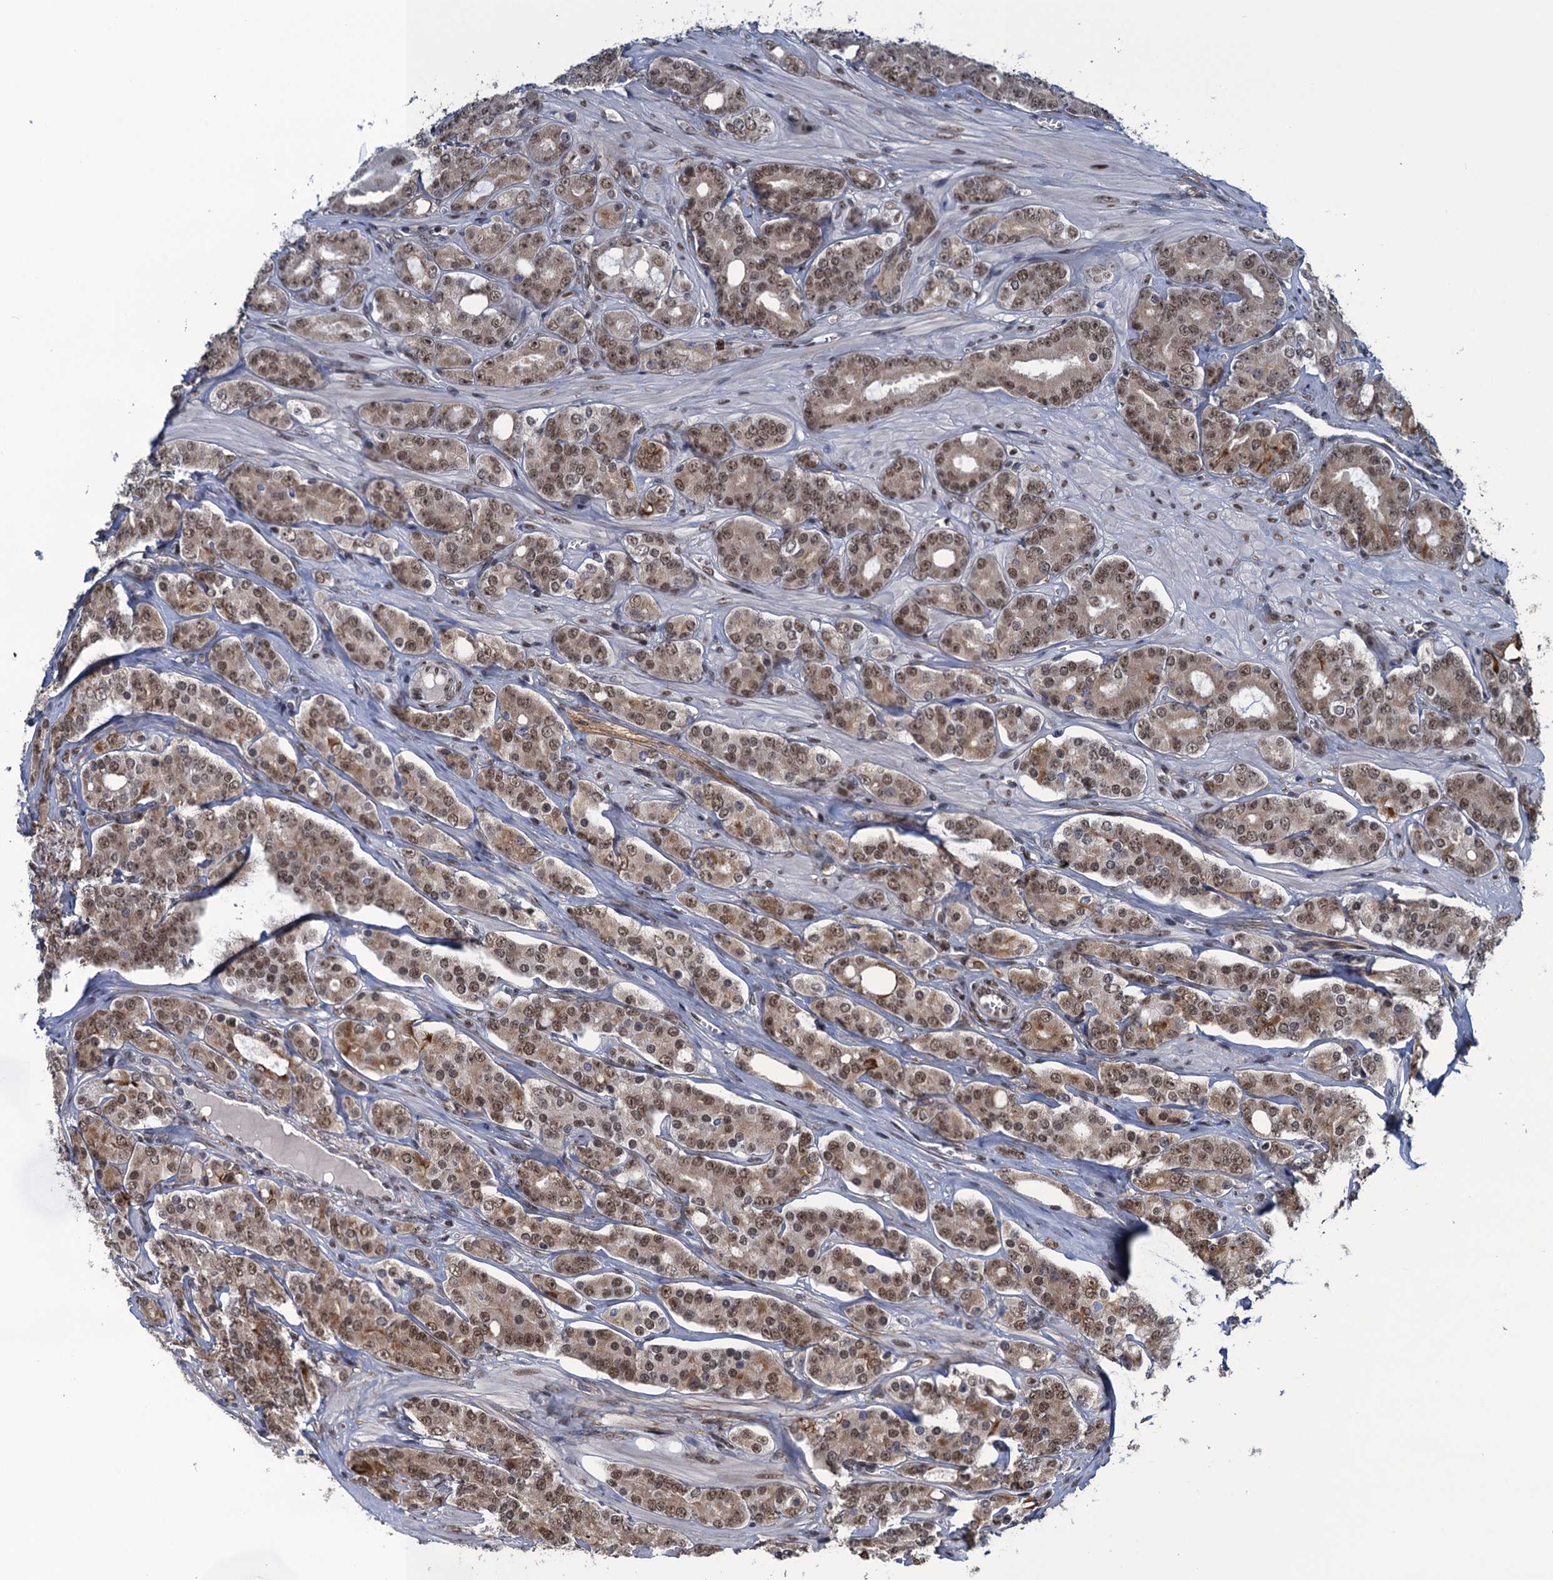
{"staining": {"intensity": "moderate", "quantity": ">75%", "location": "cytoplasmic/membranous,nuclear"}, "tissue": "prostate cancer", "cell_type": "Tumor cells", "image_type": "cancer", "snomed": [{"axis": "morphology", "description": "Adenocarcinoma, High grade"}, {"axis": "topography", "description": "Prostate"}], "caption": "High-grade adenocarcinoma (prostate) tissue shows moderate cytoplasmic/membranous and nuclear positivity in about >75% of tumor cells, visualized by immunohistochemistry. (brown staining indicates protein expression, while blue staining denotes nuclei).", "gene": "SAE1", "patient": {"sex": "male", "age": 62}}